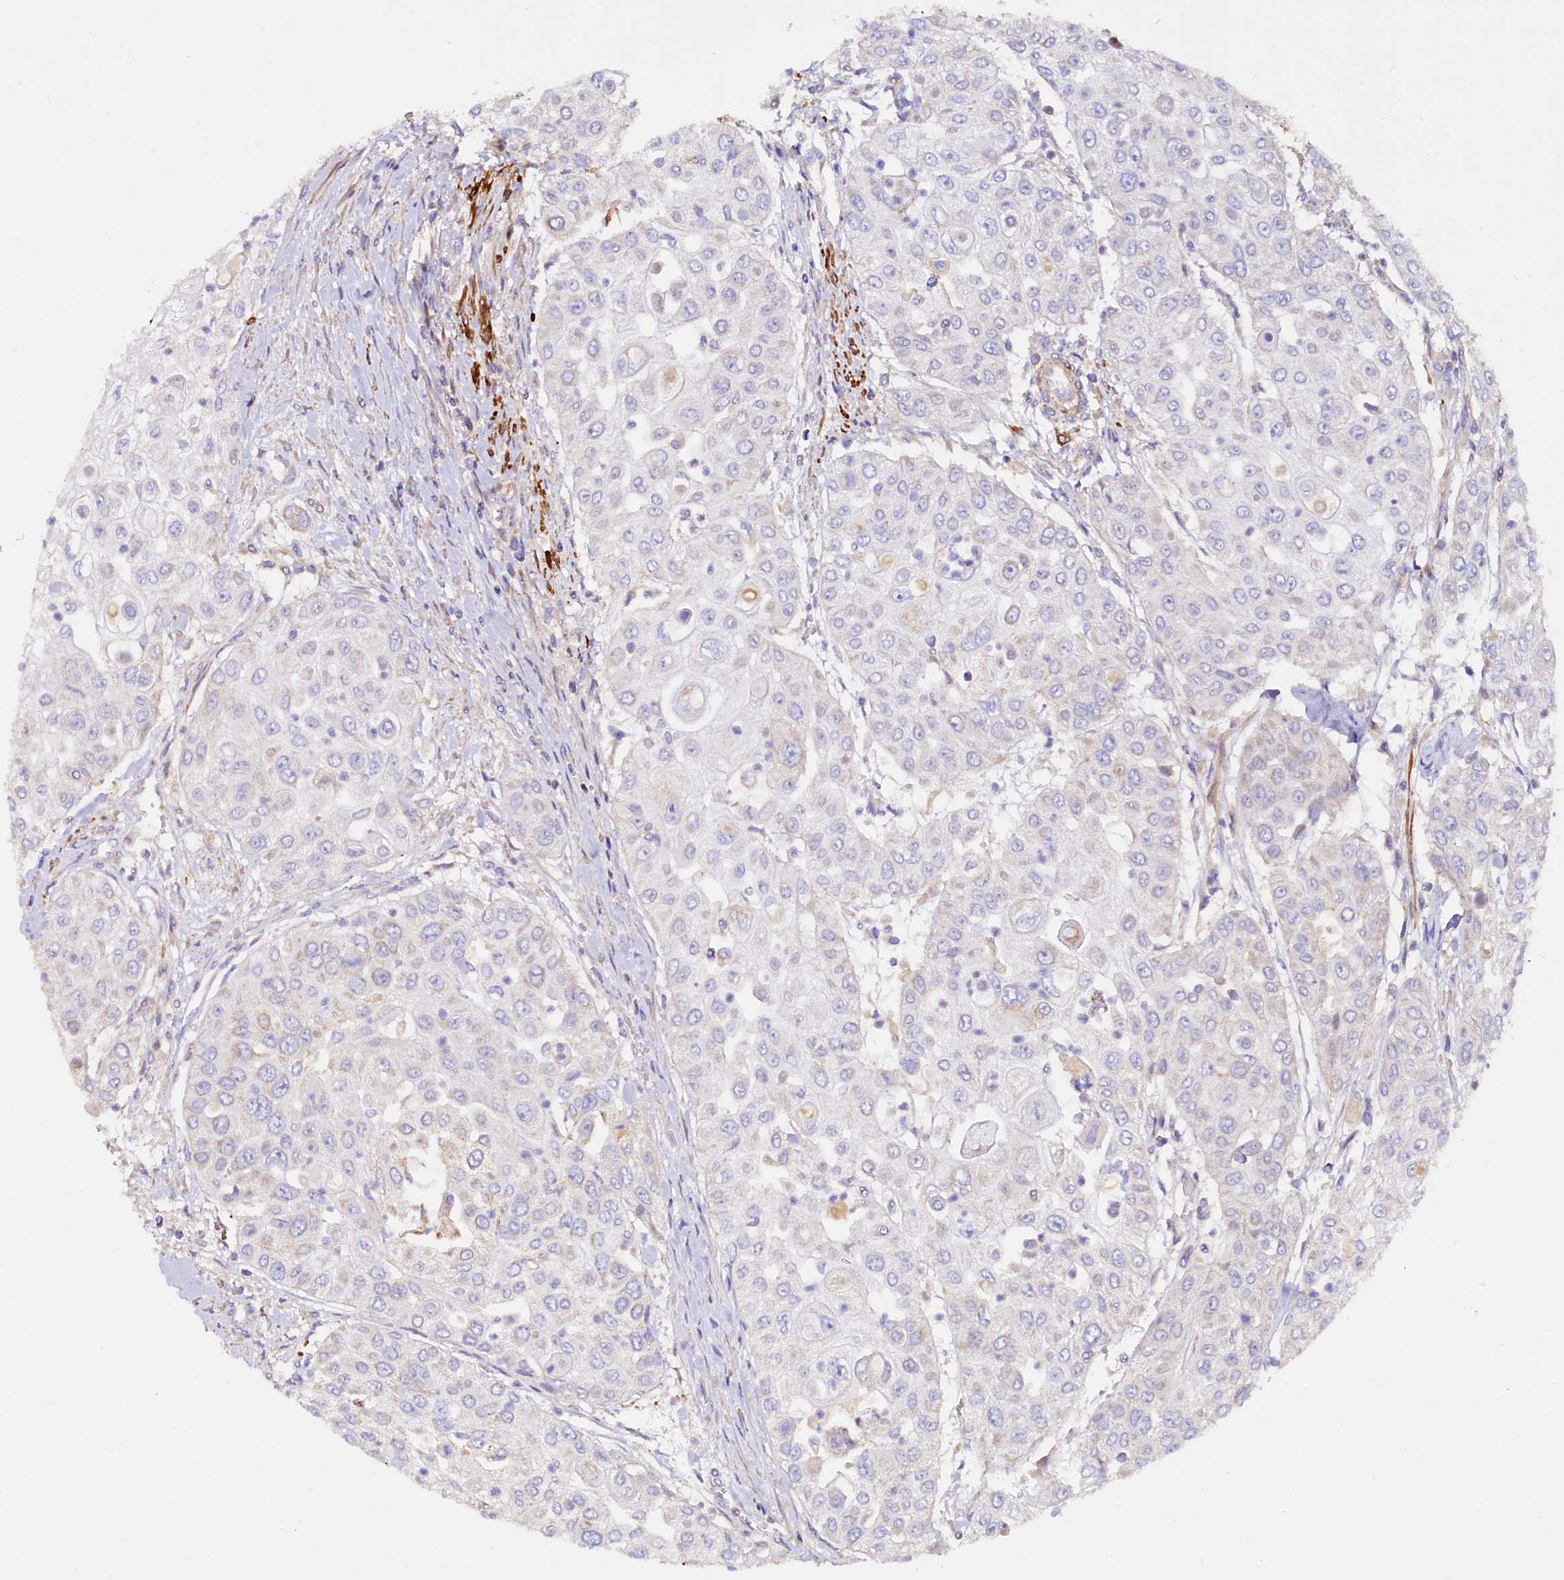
{"staining": {"intensity": "negative", "quantity": "none", "location": "none"}, "tissue": "urothelial cancer", "cell_type": "Tumor cells", "image_type": "cancer", "snomed": [{"axis": "morphology", "description": "Urothelial carcinoma, High grade"}, {"axis": "topography", "description": "Urinary bladder"}], "caption": "Tumor cells are negative for protein expression in human urothelial cancer.", "gene": "CIAO3", "patient": {"sex": "female", "age": 79}}